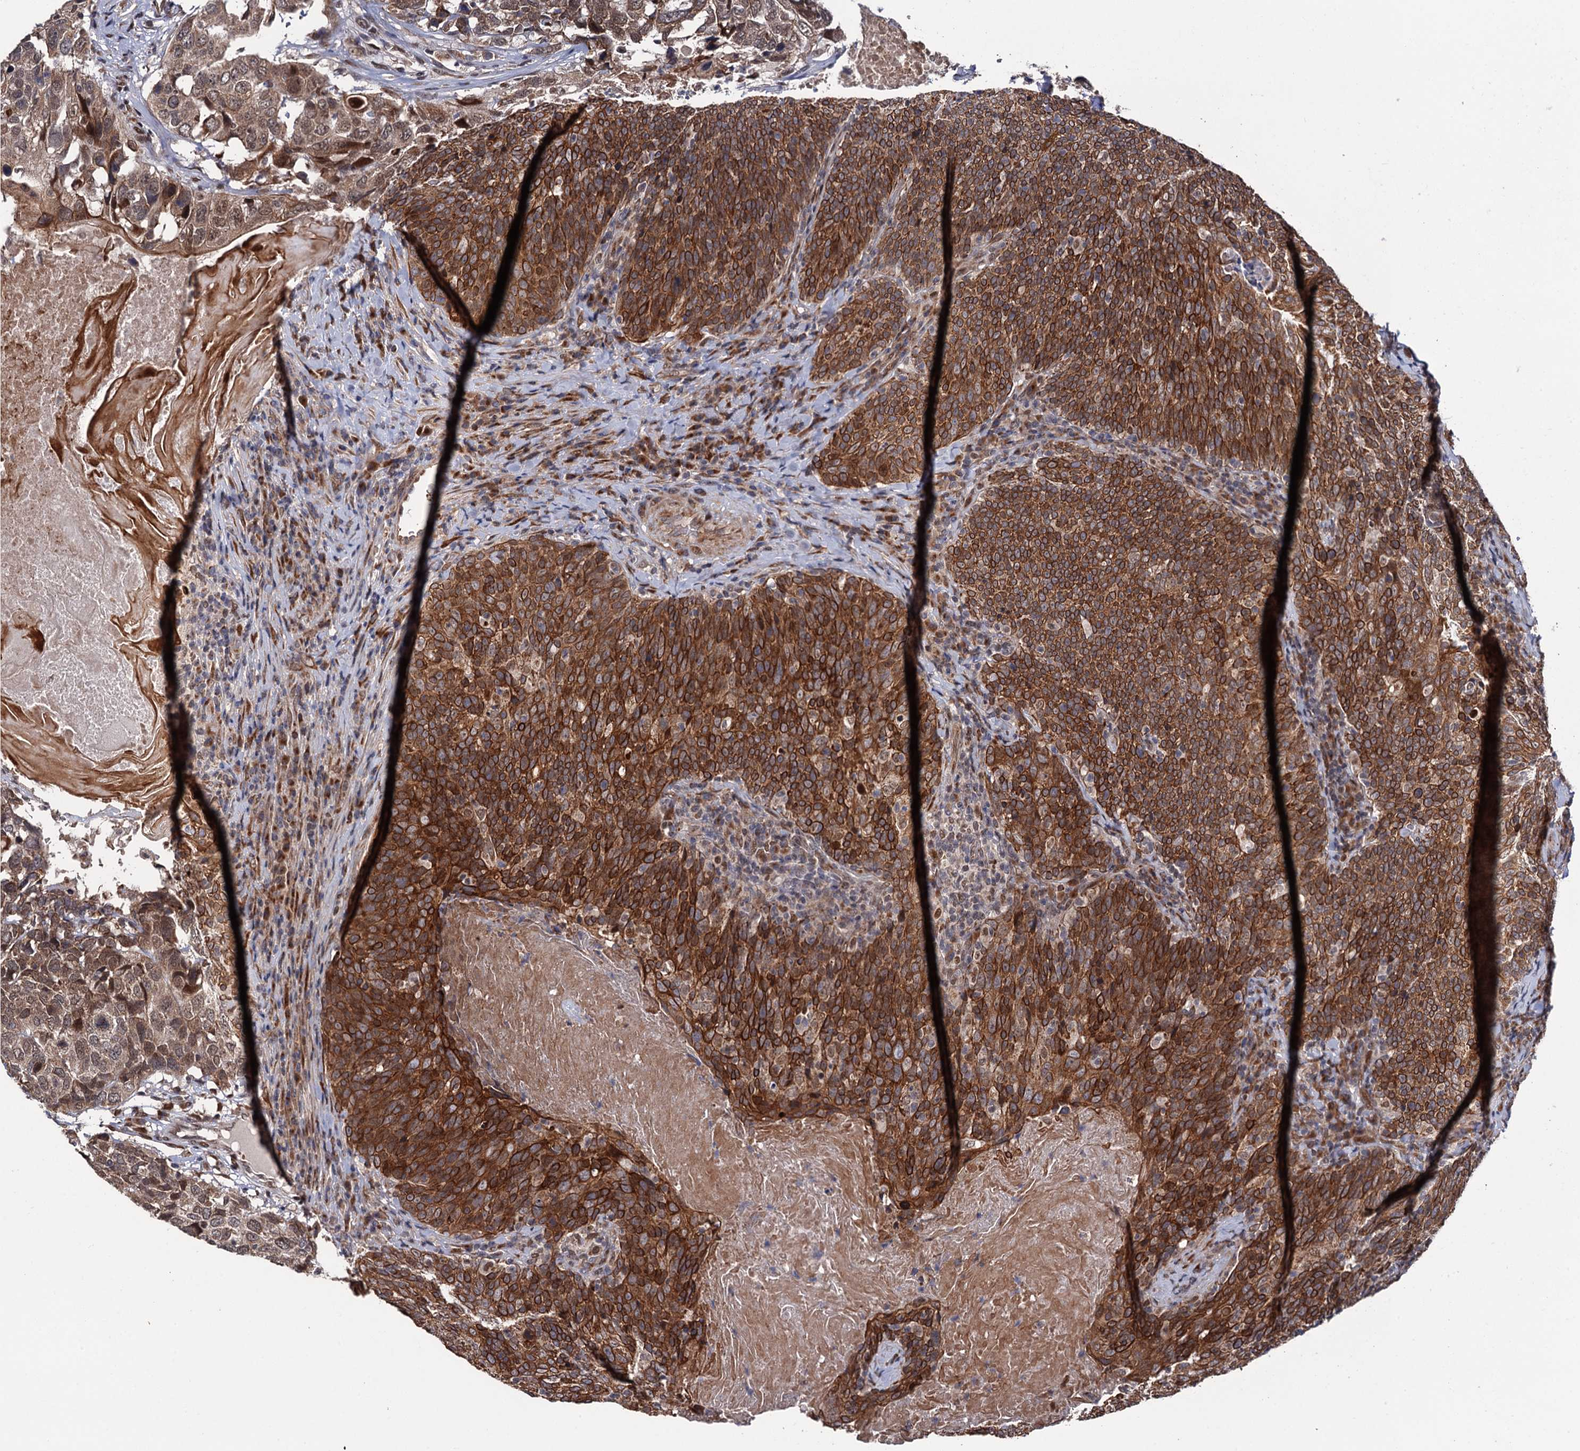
{"staining": {"intensity": "strong", "quantity": ">75%", "location": "cytoplasmic/membranous"}, "tissue": "head and neck cancer", "cell_type": "Tumor cells", "image_type": "cancer", "snomed": [{"axis": "morphology", "description": "Squamous cell carcinoma, NOS"}, {"axis": "morphology", "description": "Squamous cell carcinoma, metastatic, NOS"}, {"axis": "topography", "description": "Lymph node"}, {"axis": "topography", "description": "Head-Neck"}], "caption": "A micrograph showing strong cytoplasmic/membranous expression in approximately >75% of tumor cells in head and neck metastatic squamous cell carcinoma, as visualized by brown immunohistochemical staining.", "gene": "LRRC63", "patient": {"sex": "male", "age": 62}}